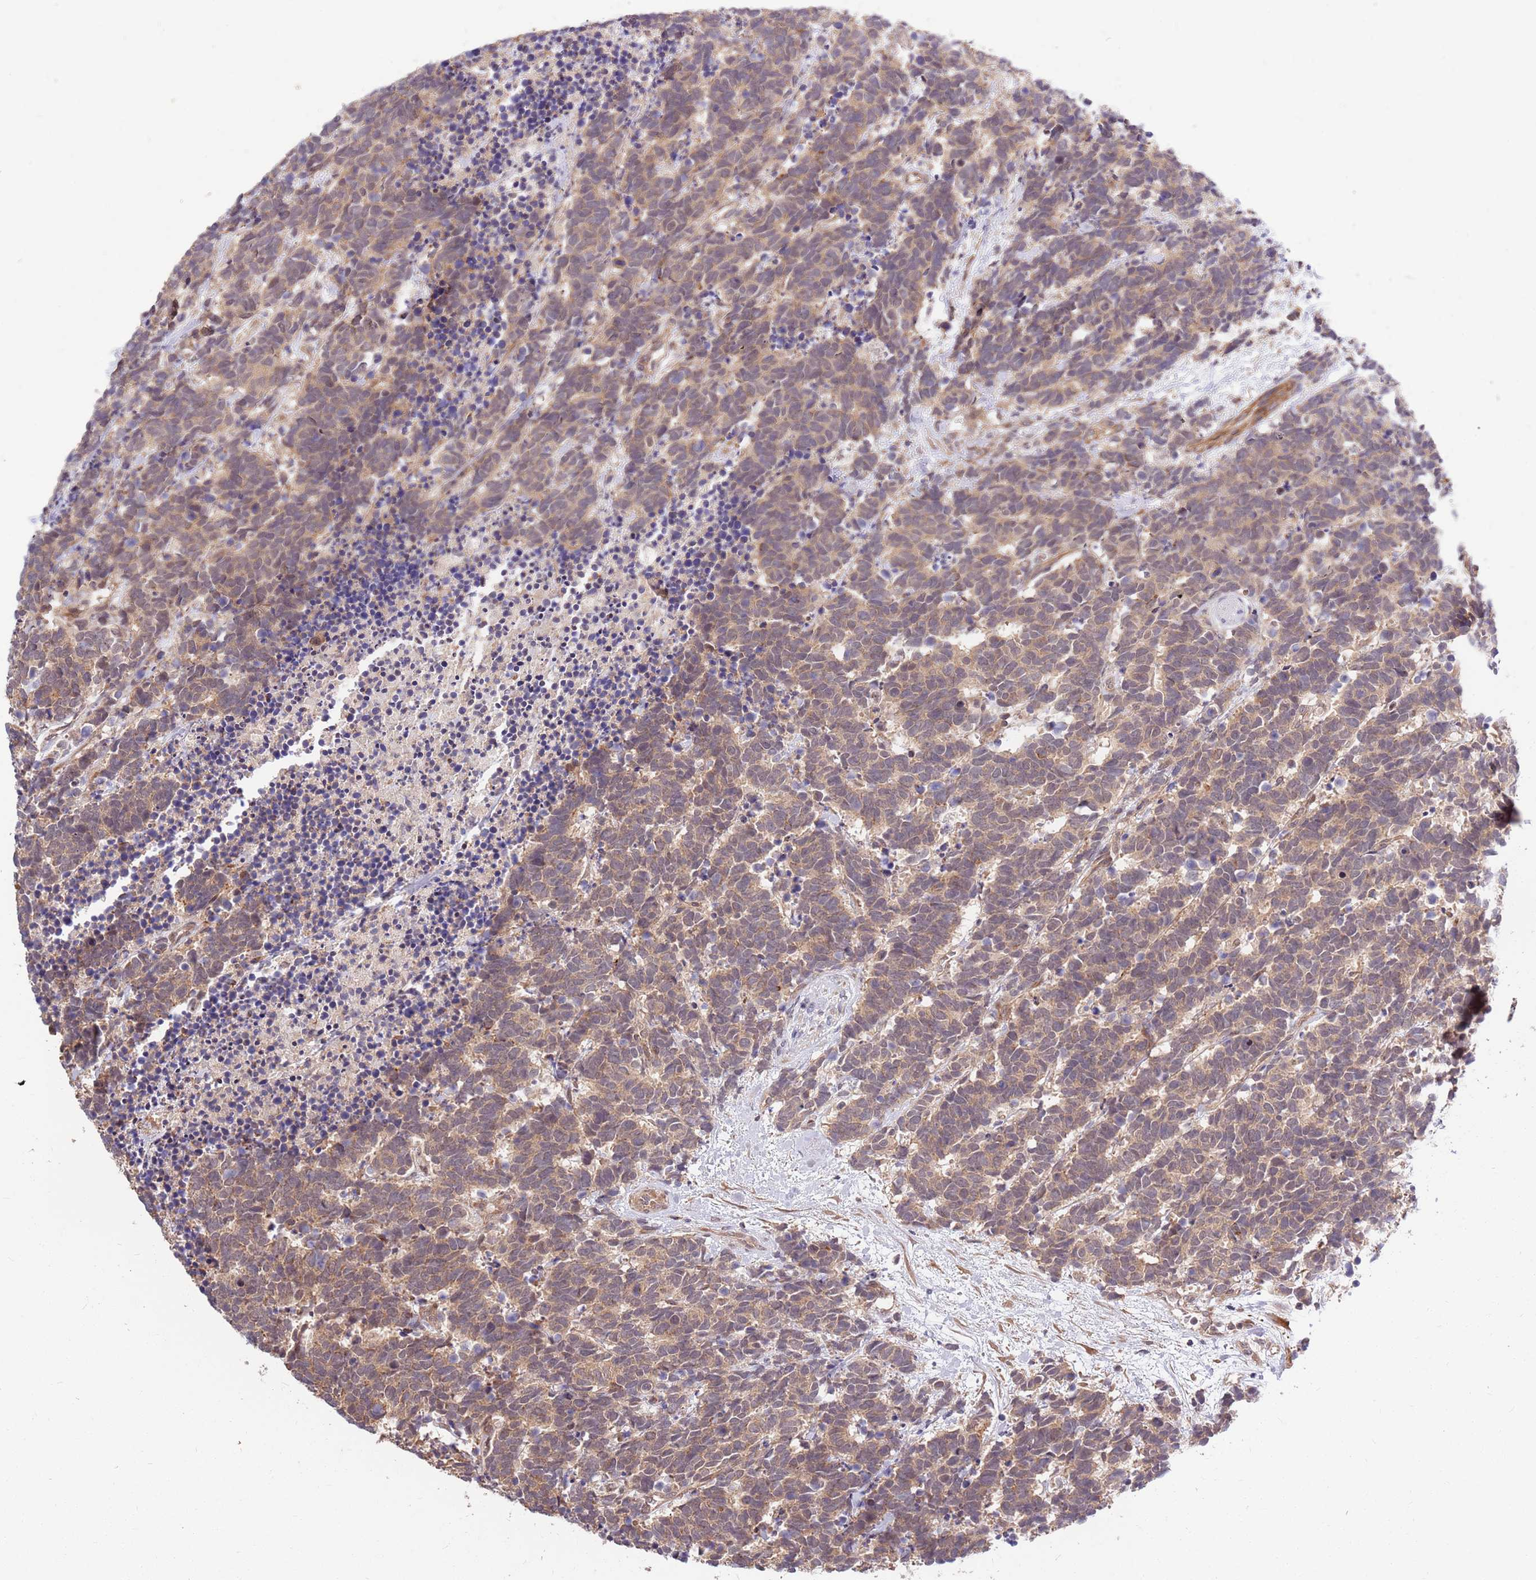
{"staining": {"intensity": "weak", "quantity": ">75%", "location": "cytoplasmic/membranous"}, "tissue": "carcinoid", "cell_type": "Tumor cells", "image_type": "cancer", "snomed": [{"axis": "morphology", "description": "Carcinoma, NOS"}, {"axis": "morphology", "description": "Carcinoid, malignant, NOS"}, {"axis": "topography", "description": "Prostate"}], "caption": "Protein staining of carcinoma tissue demonstrates weak cytoplasmic/membranous positivity in approximately >75% of tumor cells. (Stains: DAB in brown, nuclei in blue, Microscopy: brightfield microscopy at high magnification).", "gene": "HAUS3", "patient": {"sex": "male", "age": 57}}